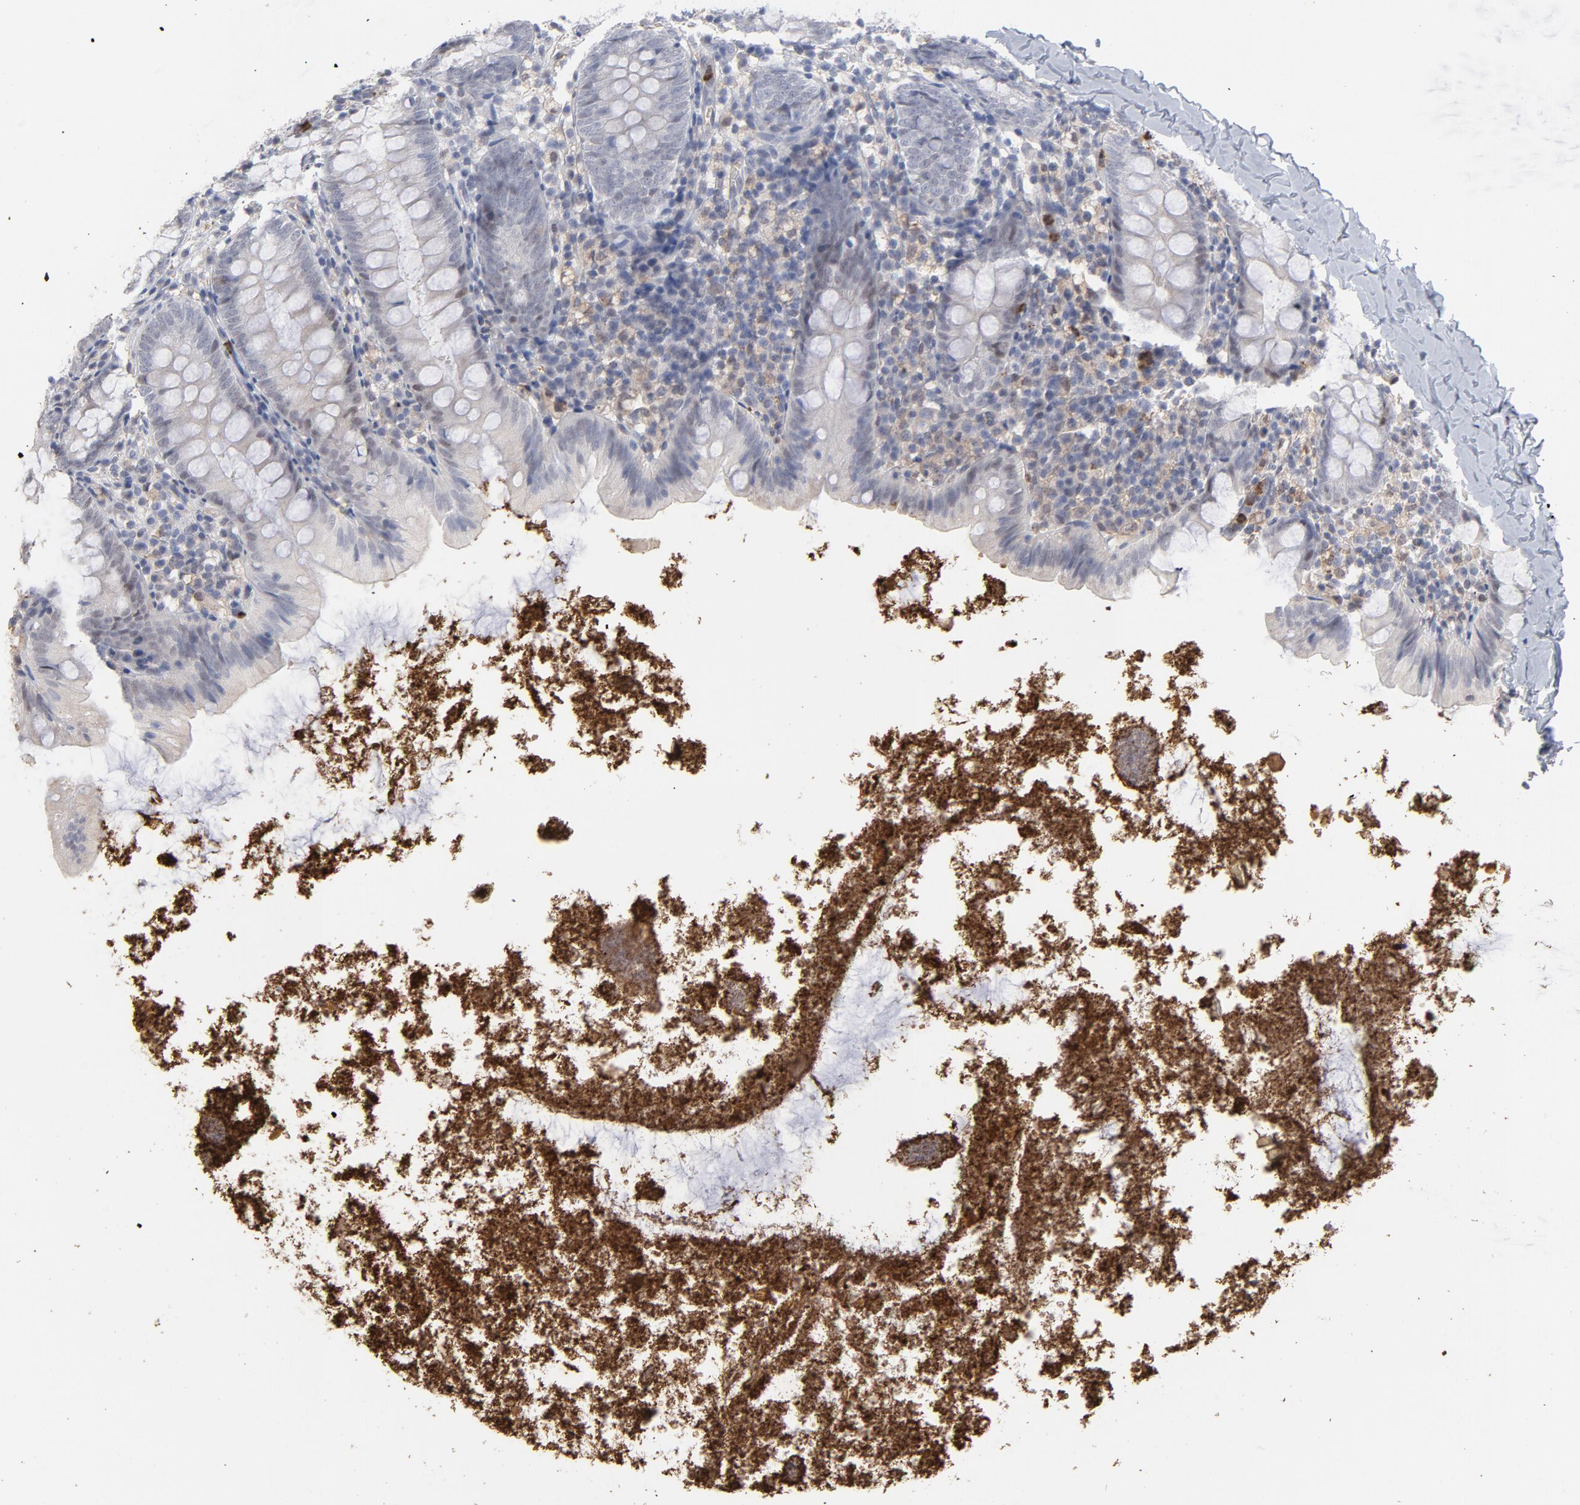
{"staining": {"intensity": "weak", "quantity": "25%-75%", "location": "nuclear"}, "tissue": "appendix", "cell_type": "Glandular cells", "image_type": "normal", "snomed": [{"axis": "morphology", "description": "Normal tissue, NOS"}, {"axis": "topography", "description": "Appendix"}], "caption": "The micrograph shows immunohistochemical staining of benign appendix. There is weak nuclear staining is identified in approximately 25%-75% of glandular cells. The protein is shown in brown color, while the nuclei are stained blue.", "gene": "PNMA1", "patient": {"sex": "female", "age": 9}}